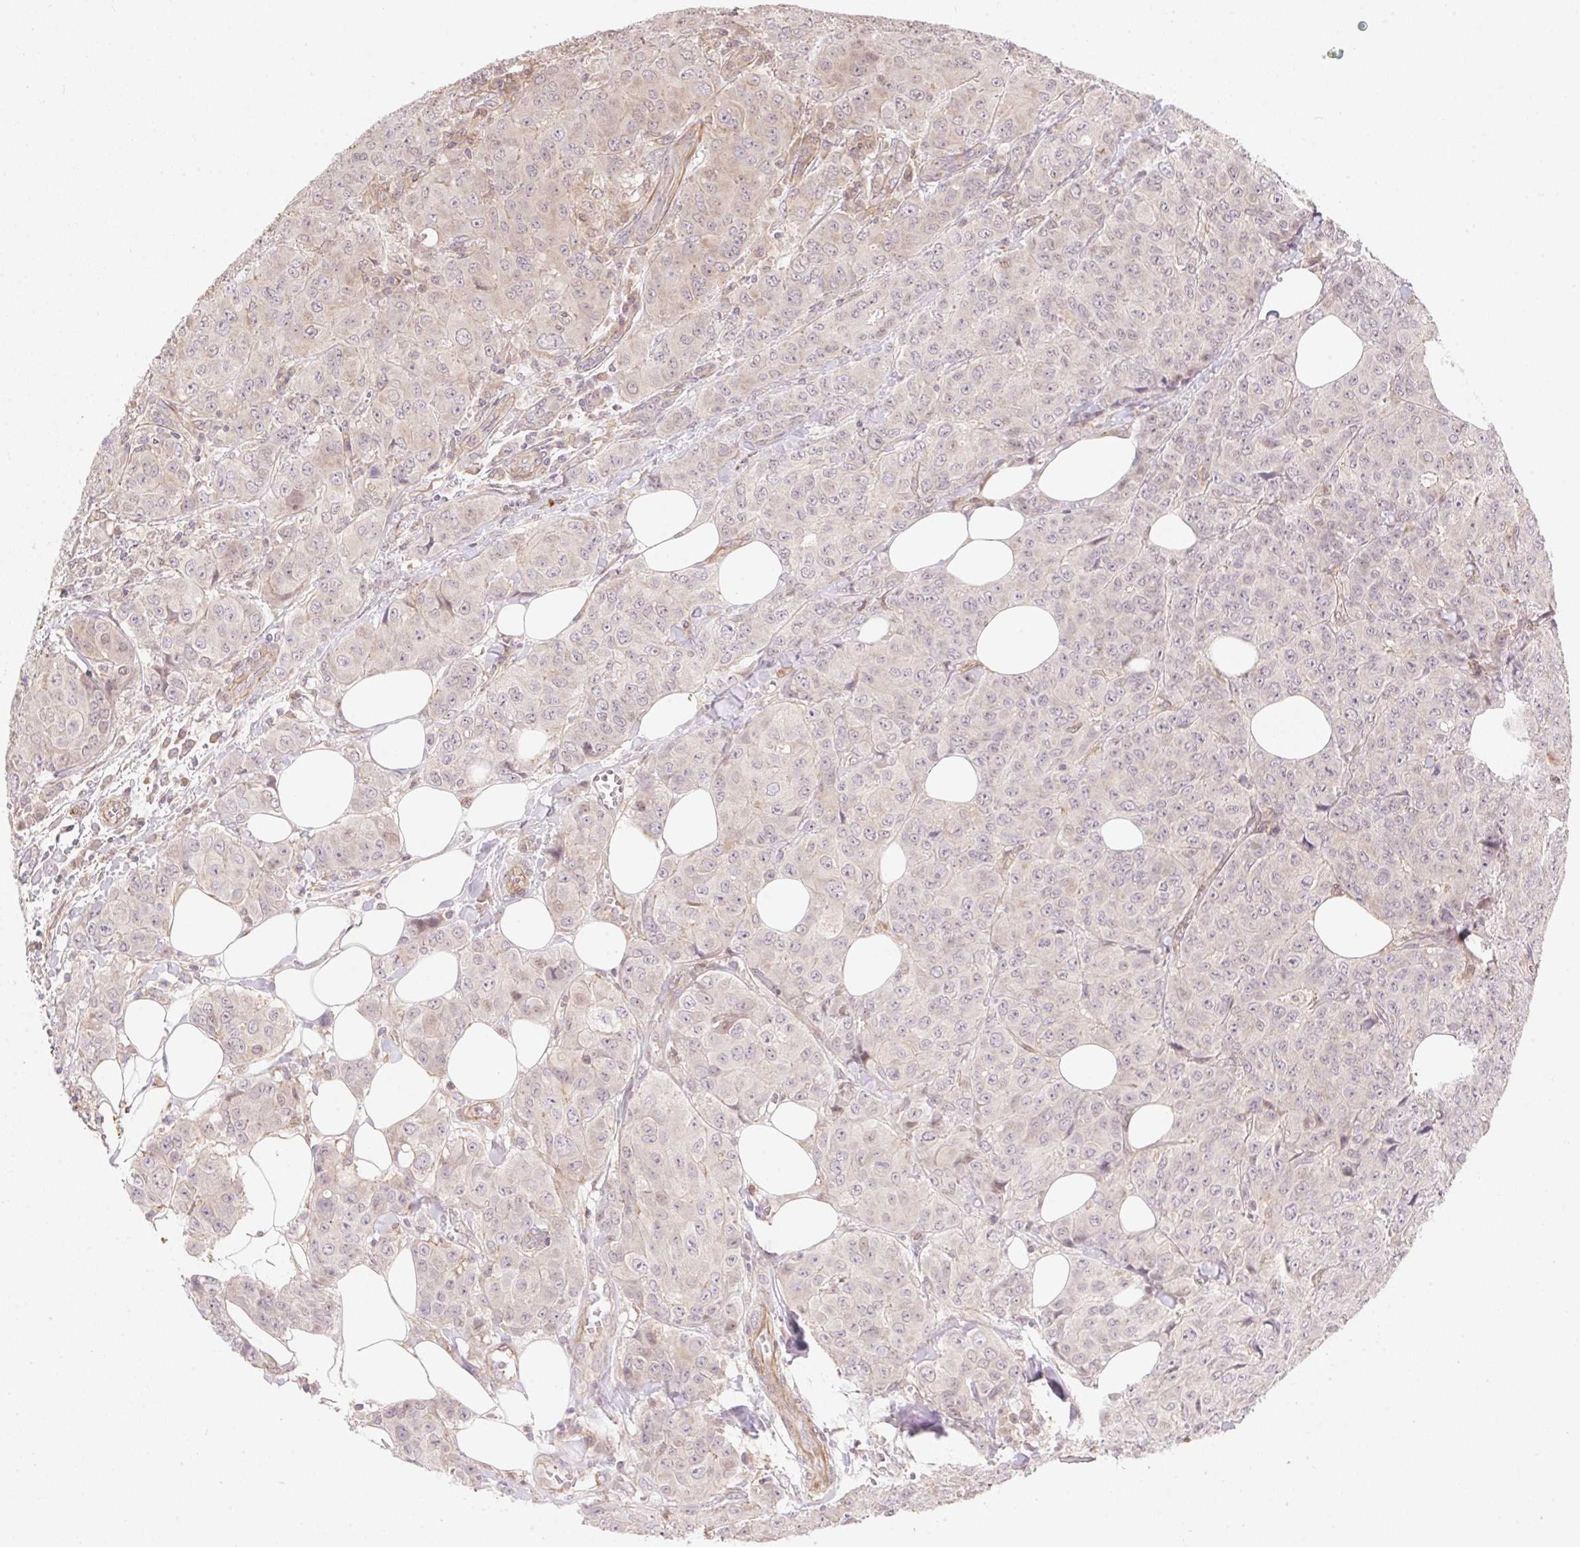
{"staining": {"intensity": "negative", "quantity": "none", "location": "none"}, "tissue": "breast cancer", "cell_type": "Tumor cells", "image_type": "cancer", "snomed": [{"axis": "morphology", "description": "Duct carcinoma"}, {"axis": "topography", "description": "Breast"}], "caption": "Immunohistochemistry of human breast intraductal carcinoma exhibits no staining in tumor cells. The staining was performed using DAB to visualize the protein expression in brown, while the nuclei were stained in blue with hematoxylin (Magnification: 20x).", "gene": "EMC10", "patient": {"sex": "female", "age": 43}}